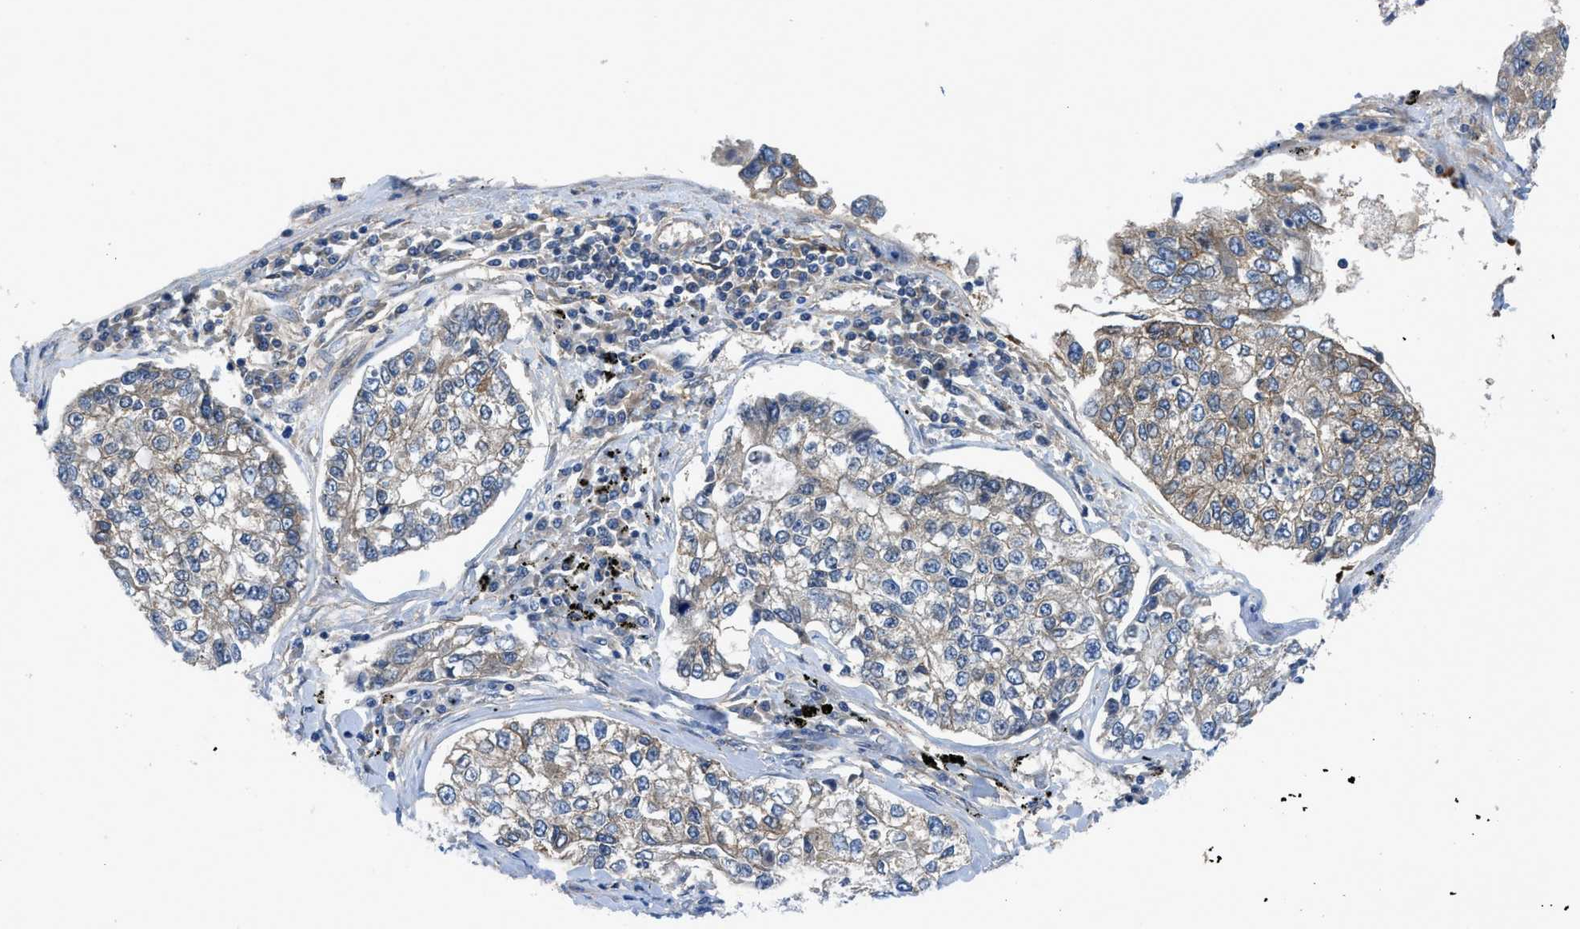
{"staining": {"intensity": "weak", "quantity": "<25%", "location": "cytoplasmic/membranous"}, "tissue": "lung cancer", "cell_type": "Tumor cells", "image_type": "cancer", "snomed": [{"axis": "morphology", "description": "Adenocarcinoma, NOS"}, {"axis": "topography", "description": "Lung"}], "caption": "Adenocarcinoma (lung) was stained to show a protein in brown. There is no significant positivity in tumor cells.", "gene": "PANX1", "patient": {"sex": "male", "age": 49}}